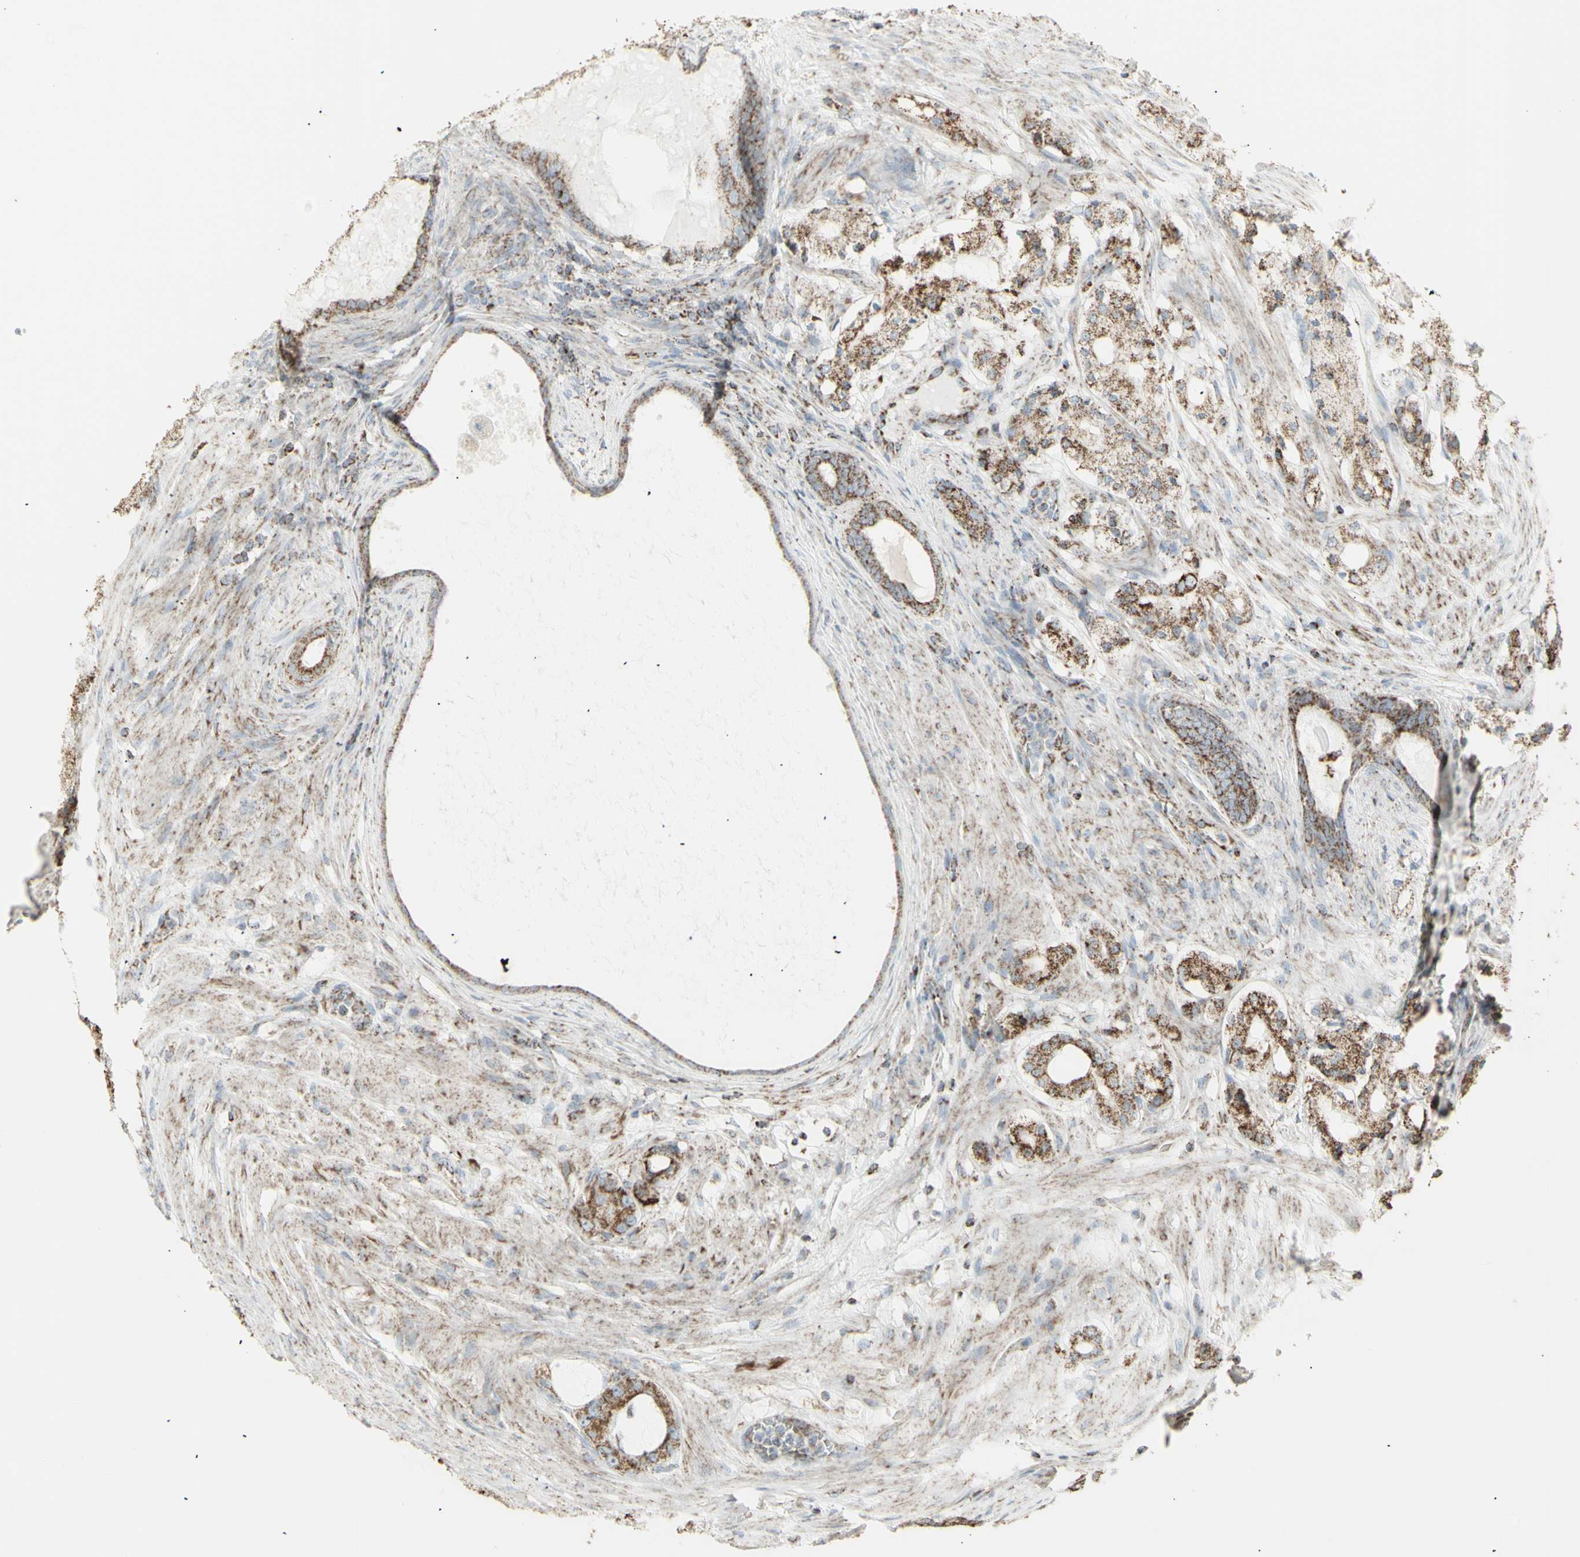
{"staining": {"intensity": "strong", "quantity": ">75%", "location": "cytoplasmic/membranous"}, "tissue": "prostate cancer", "cell_type": "Tumor cells", "image_type": "cancer", "snomed": [{"axis": "morphology", "description": "Adenocarcinoma, High grade"}, {"axis": "topography", "description": "Prostate"}], "caption": "Human prostate cancer stained with a brown dye displays strong cytoplasmic/membranous positive expression in about >75% of tumor cells.", "gene": "PLGRKT", "patient": {"sex": "male", "age": 65}}